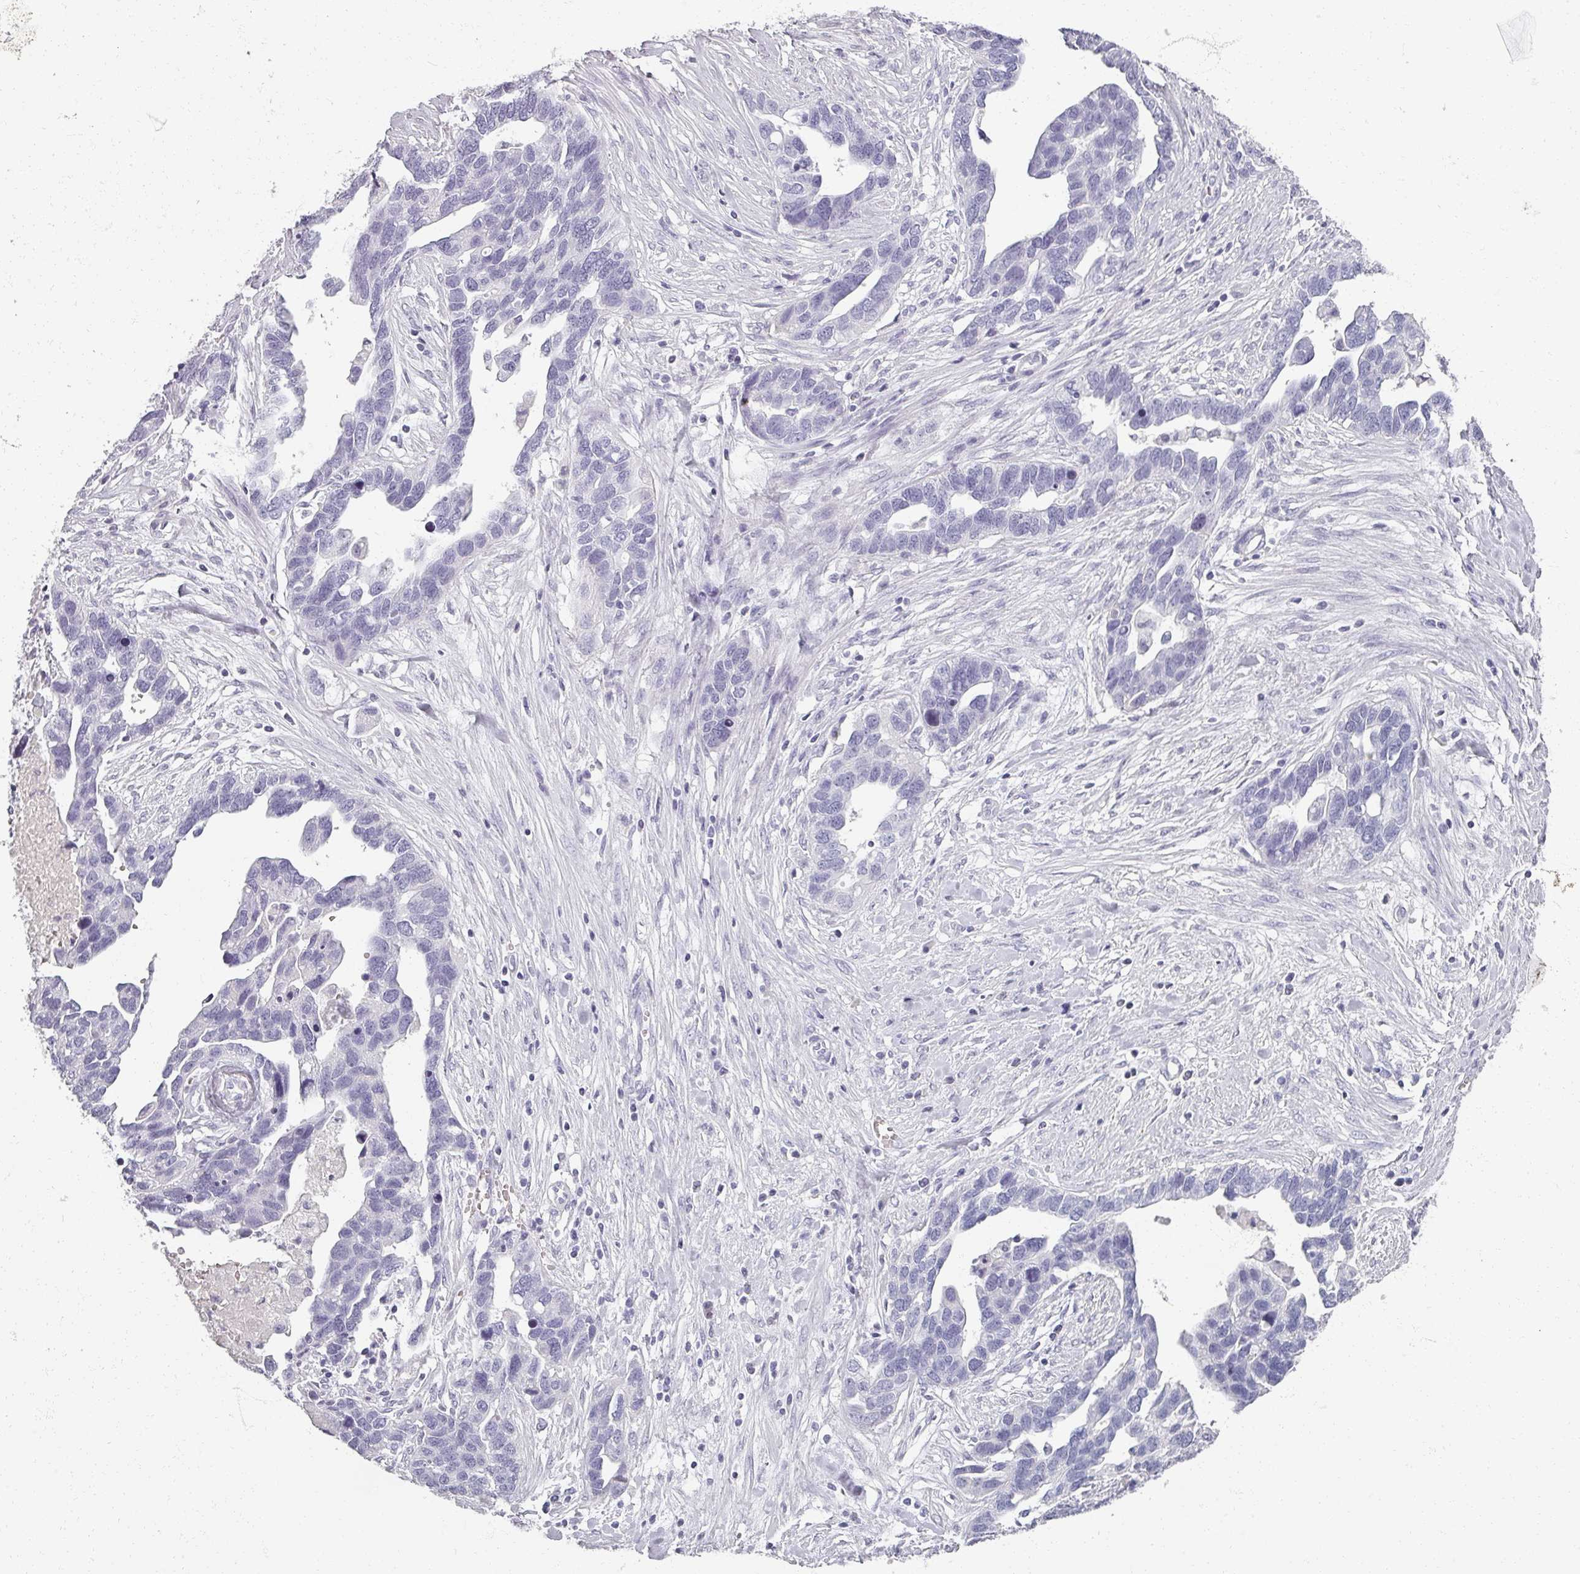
{"staining": {"intensity": "negative", "quantity": "none", "location": "none"}, "tissue": "ovarian cancer", "cell_type": "Tumor cells", "image_type": "cancer", "snomed": [{"axis": "morphology", "description": "Cystadenocarcinoma, serous, NOS"}, {"axis": "topography", "description": "Ovary"}], "caption": "The IHC micrograph has no significant positivity in tumor cells of ovarian cancer (serous cystadenocarcinoma) tissue.", "gene": "REG3G", "patient": {"sex": "female", "age": 54}}